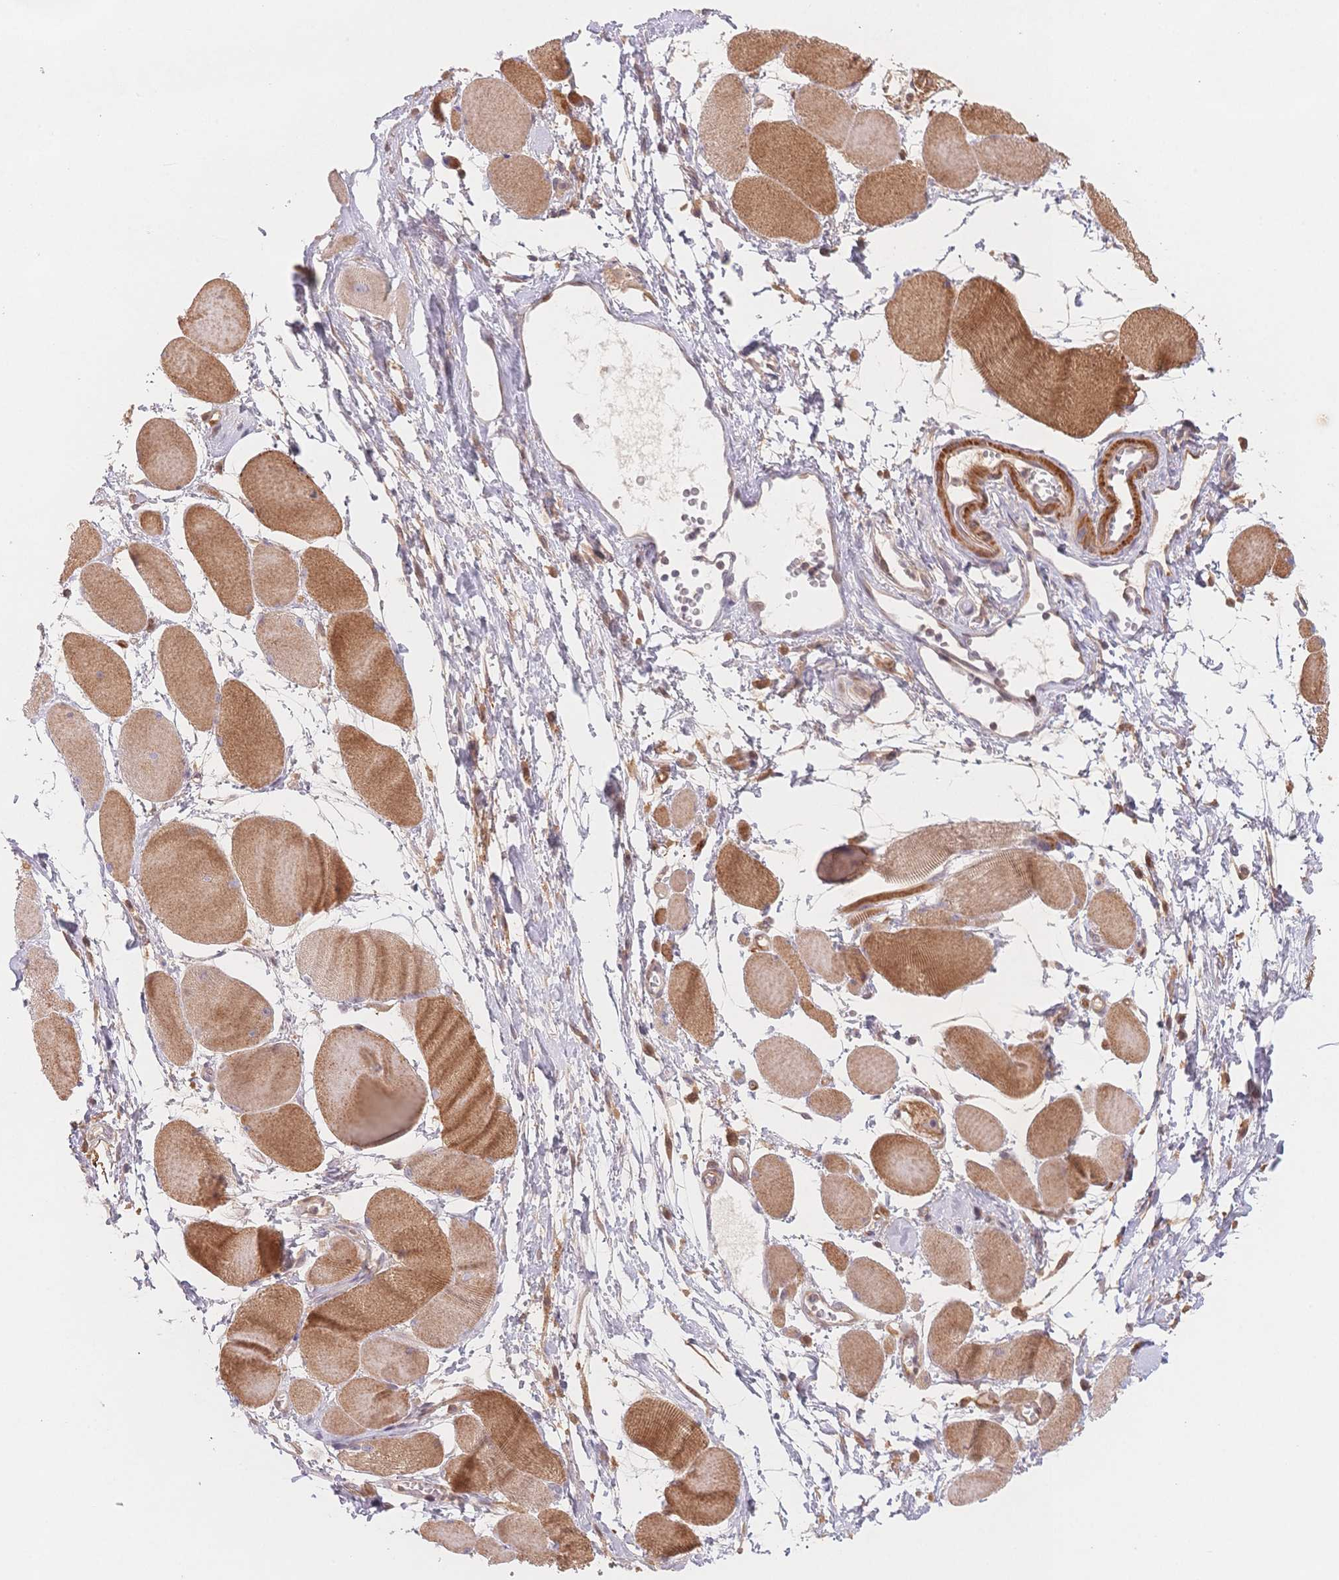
{"staining": {"intensity": "moderate", "quantity": ">75%", "location": "cytoplasmic/membranous"}, "tissue": "skeletal muscle", "cell_type": "Myocytes", "image_type": "normal", "snomed": [{"axis": "morphology", "description": "Normal tissue, NOS"}, {"axis": "topography", "description": "Skeletal muscle"}], "caption": "IHC of unremarkable human skeletal muscle exhibits medium levels of moderate cytoplasmic/membranous expression in about >75% of myocytes. The protein of interest is shown in brown color, while the nuclei are stained blue.", "gene": "C12orf75", "patient": {"sex": "female", "age": 75}}